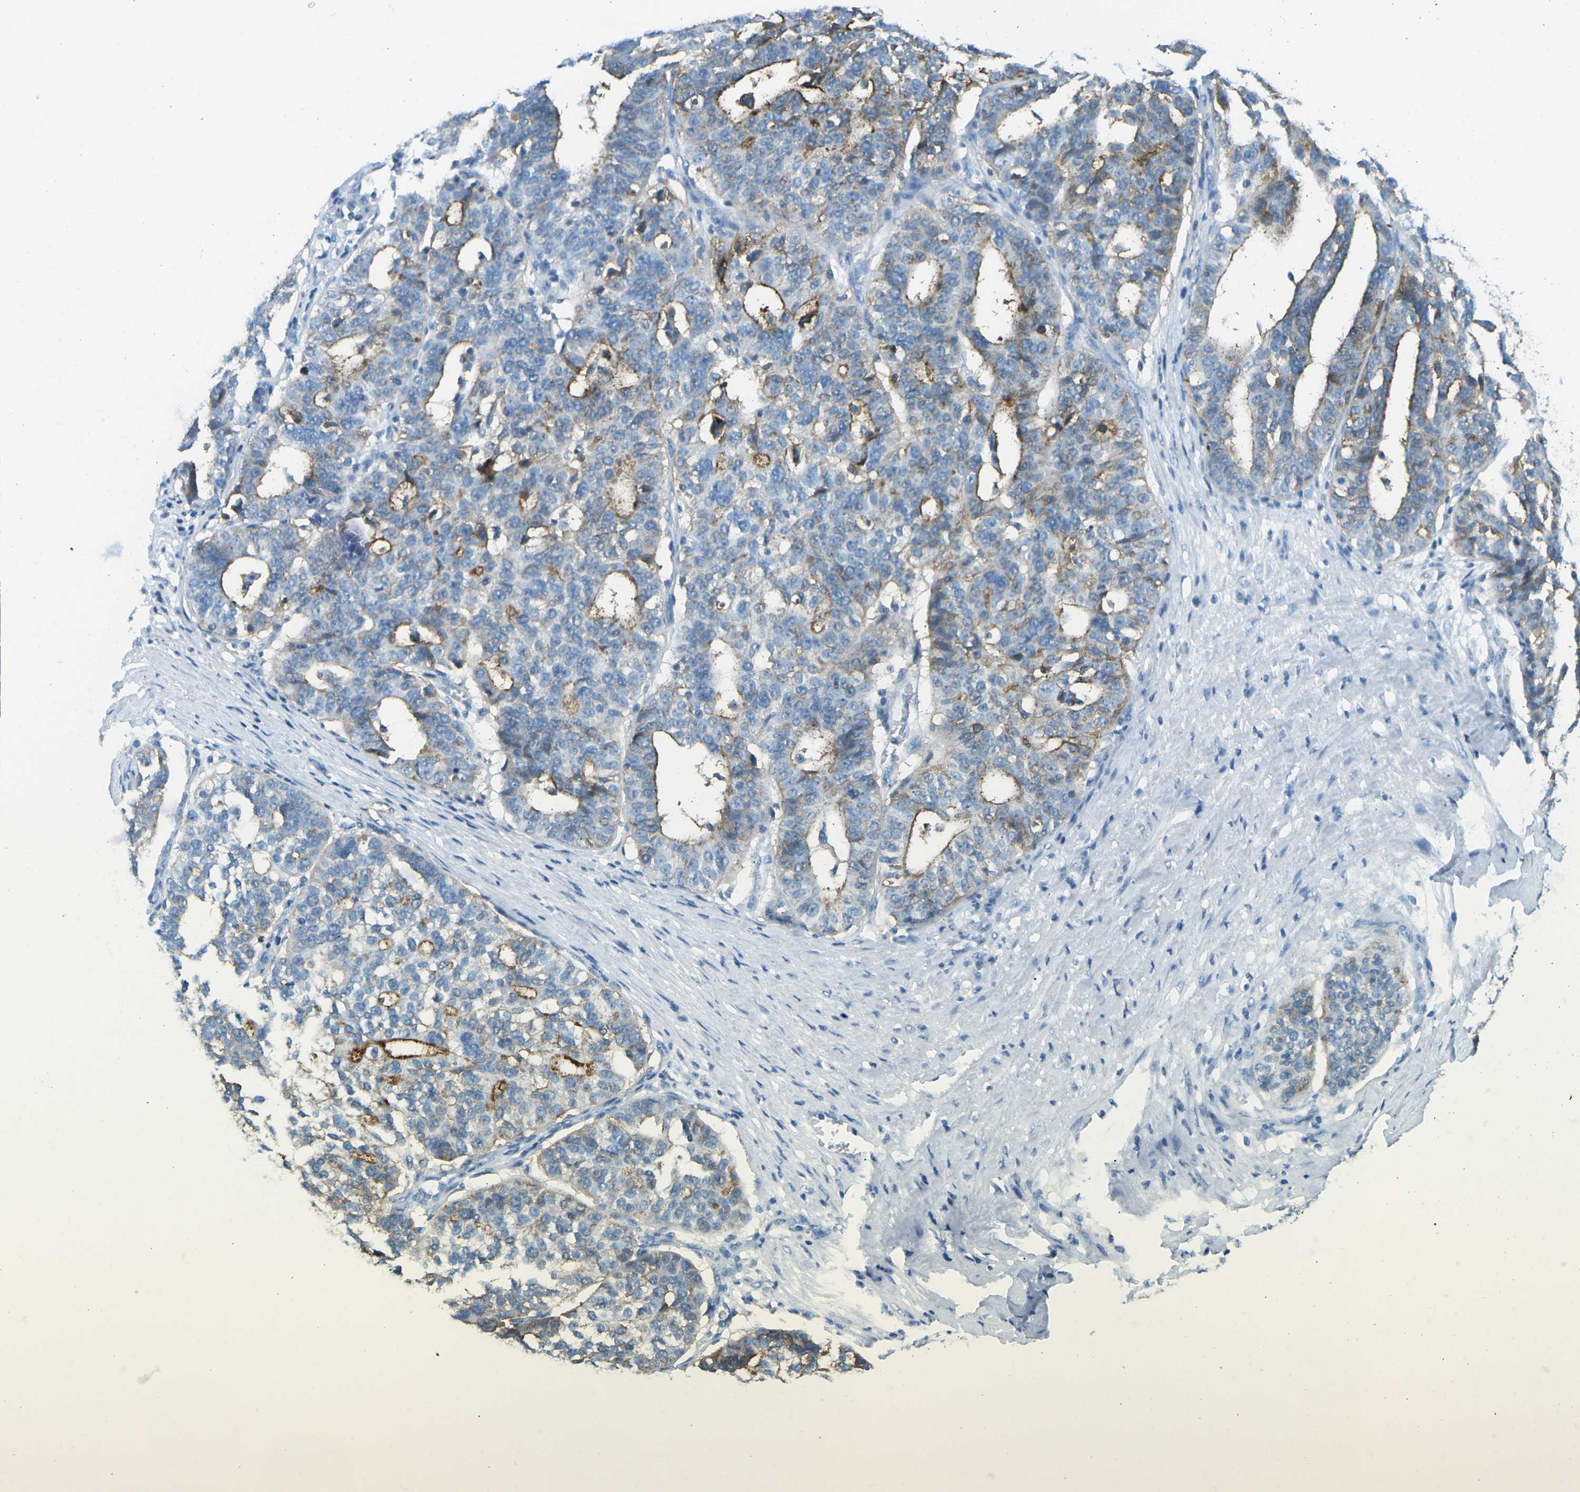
{"staining": {"intensity": "moderate", "quantity": "25%-75%", "location": "cytoplasmic/membranous"}, "tissue": "ovarian cancer", "cell_type": "Tumor cells", "image_type": "cancer", "snomed": [{"axis": "morphology", "description": "Cystadenocarcinoma, serous, NOS"}, {"axis": "topography", "description": "Ovary"}], "caption": "Moderate cytoplasmic/membranous staining is appreciated in approximately 25%-75% of tumor cells in ovarian serous cystadenocarcinoma. (DAB (3,3'-diaminobenzidine) IHC with brightfield microscopy, high magnification).", "gene": "CD47", "patient": {"sex": "female", "age": 59}}